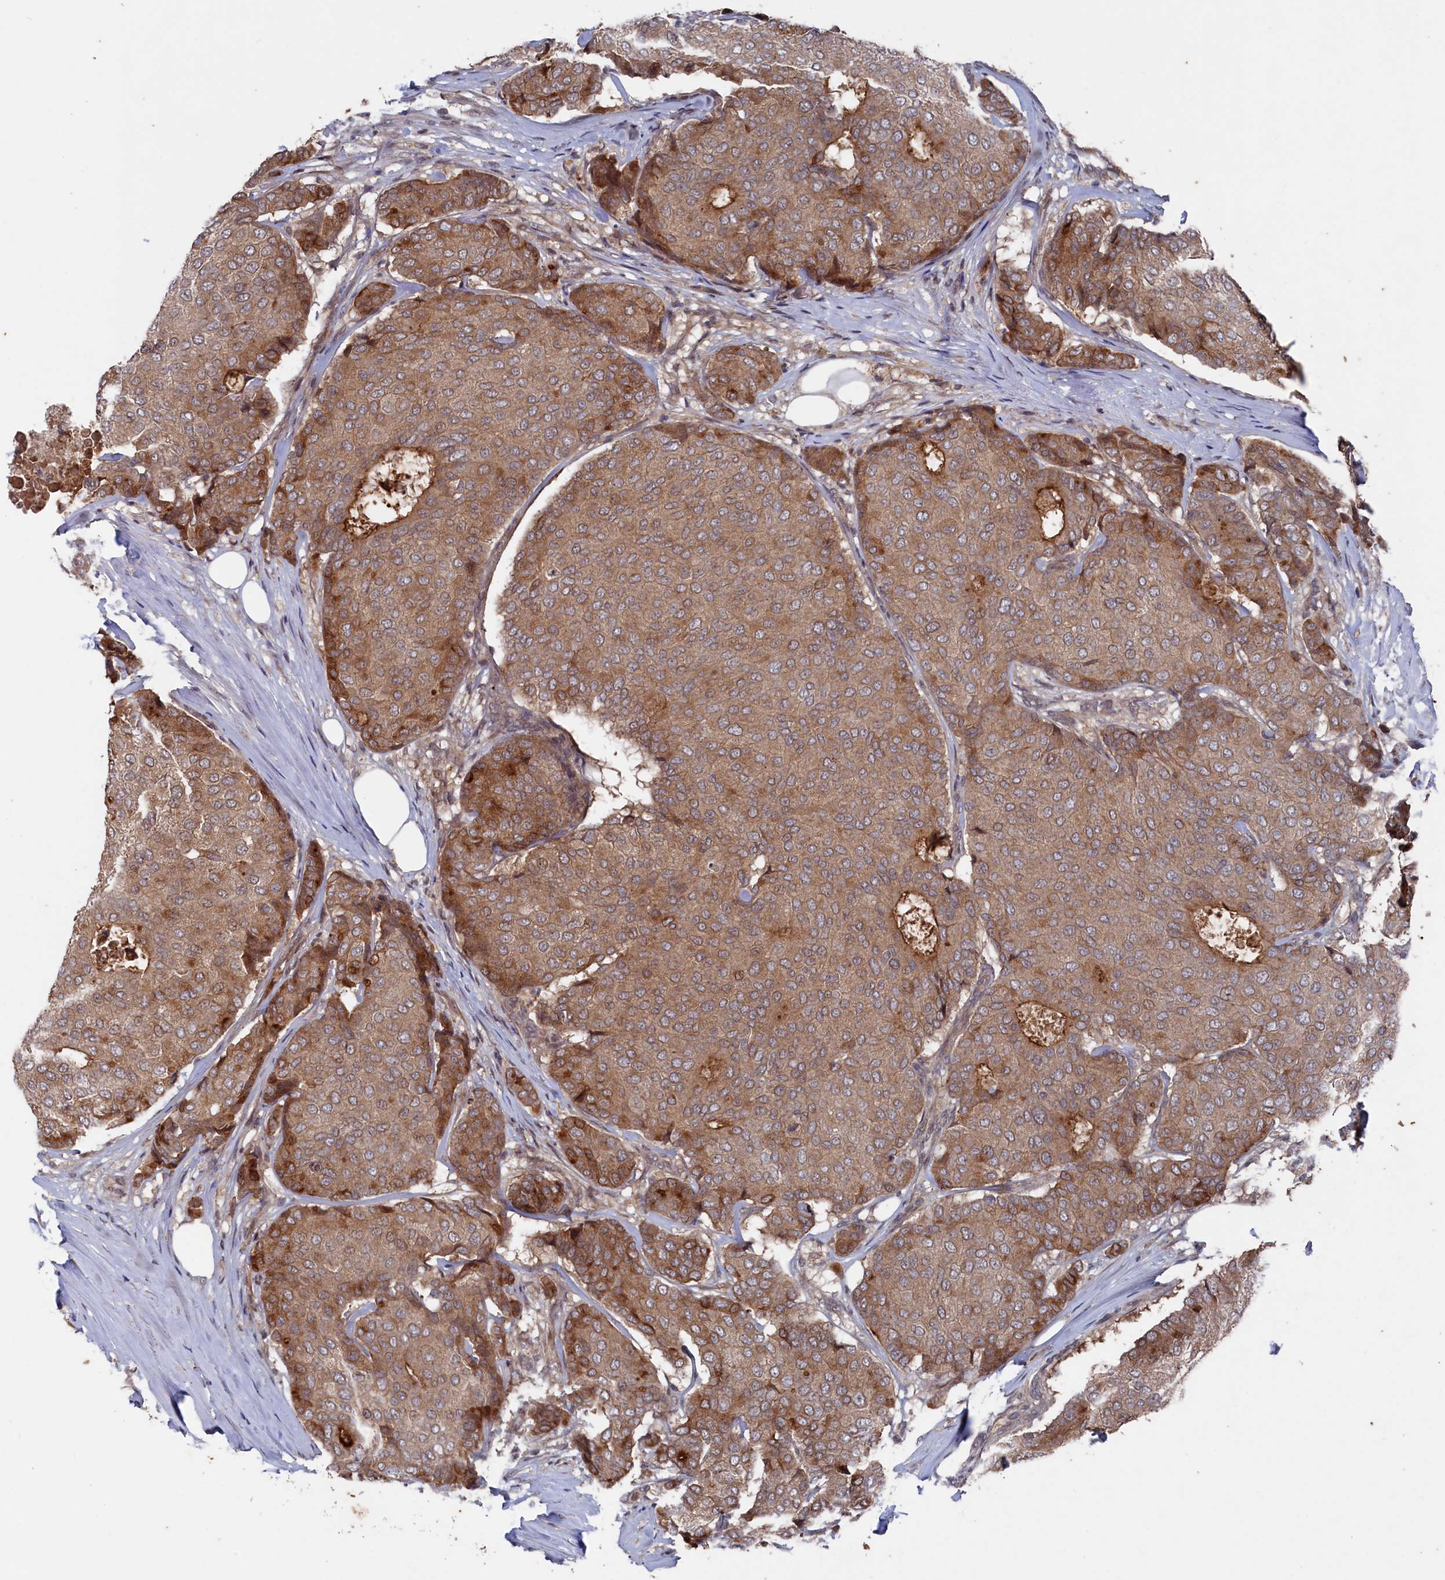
{"staining": {"intensity": "moderate", "quantity": ">75%", "location": "cytoplasmic/membranous"}, "tissue": "breast cancer", "cell_type": "Tumor cells", "image_type": "cancer", "snomed": [{"axis": "morphology", "description": "Duct carcinoma"}, {"axis": "topography", "description": "Breast"}], "caption": "Human breast cancer stained with a protein marker displays moderate staining in tumor cells.", "gene": "TMC5", "patient": {"sex": "female", "age": 75}}